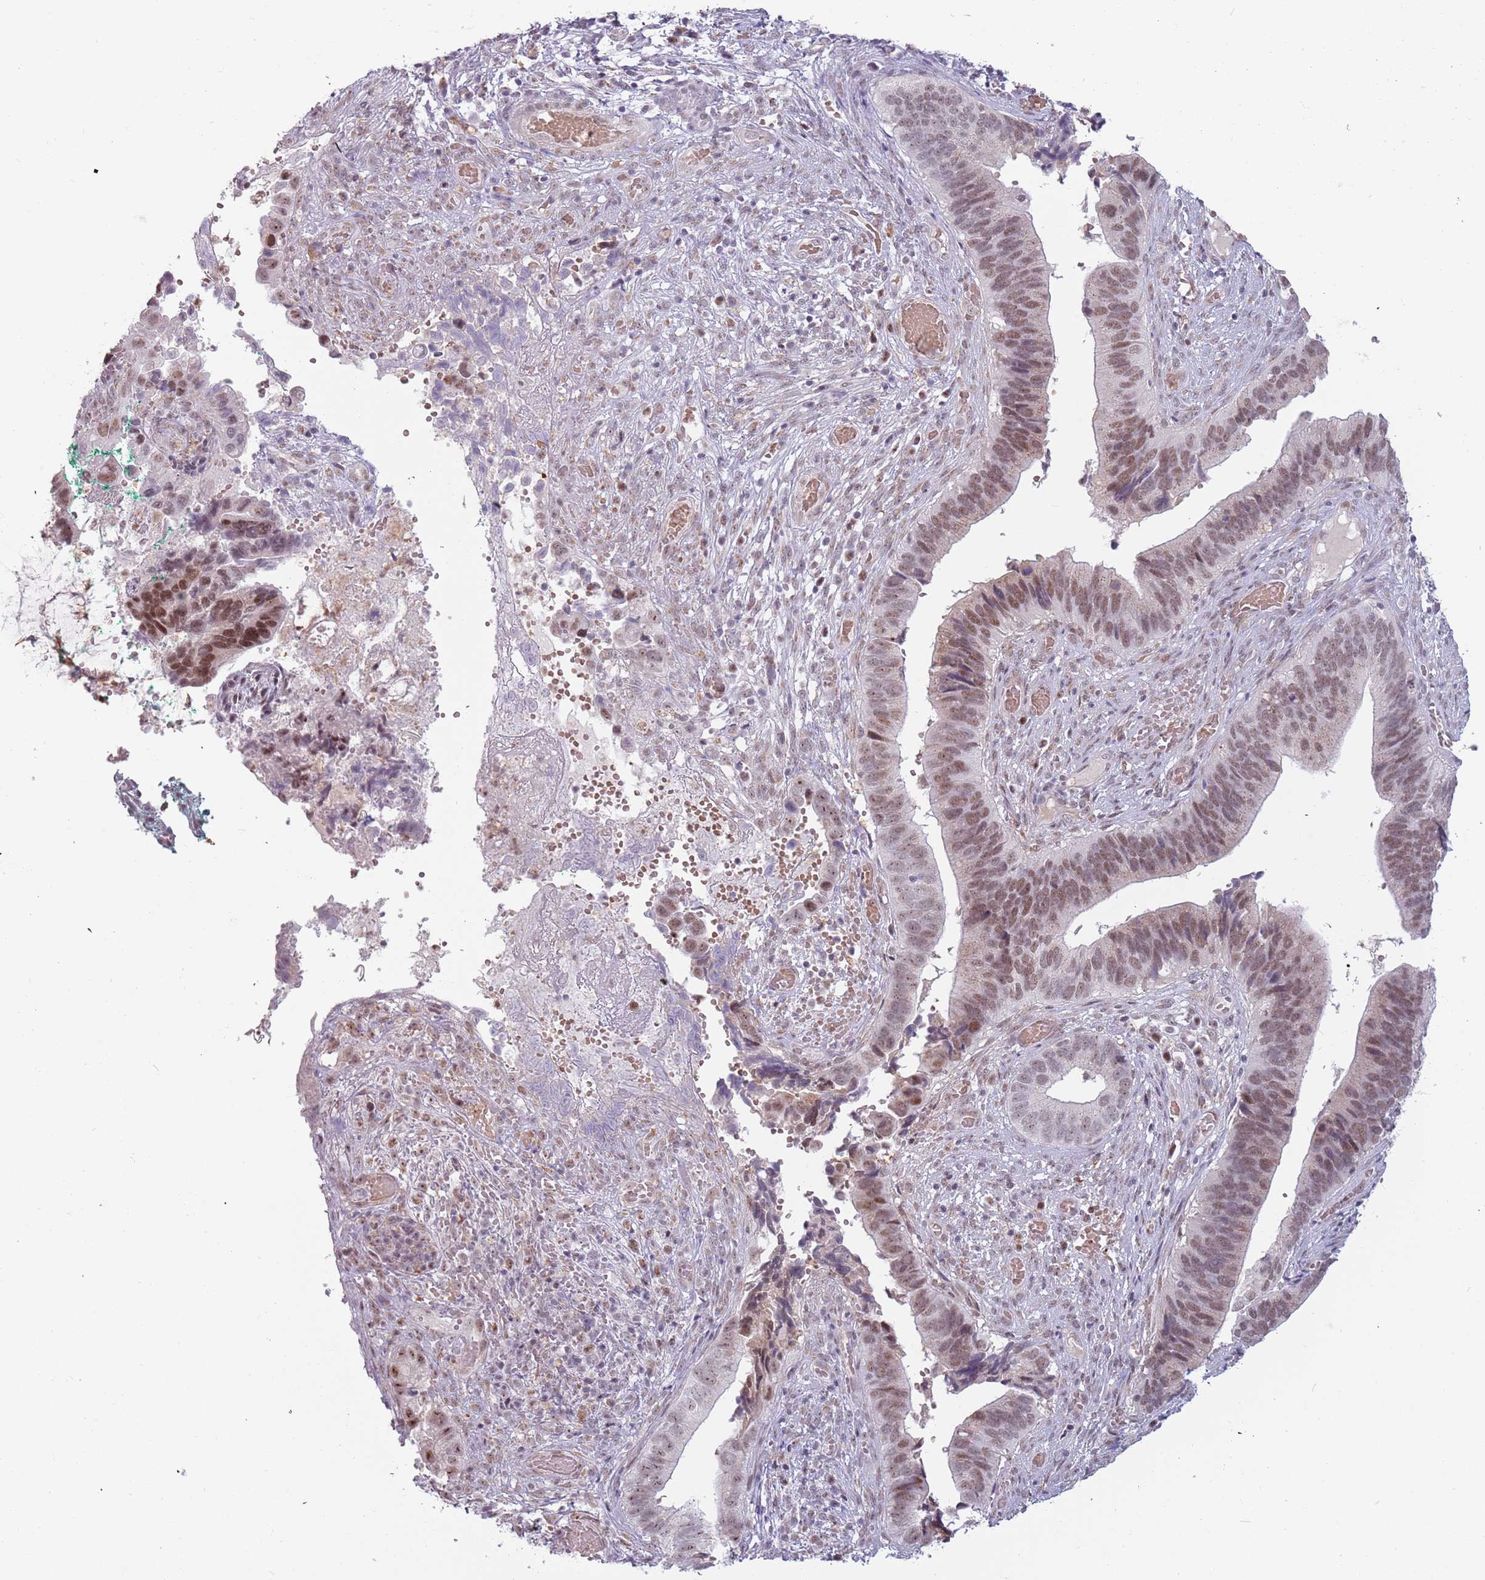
{"staining": {"intensity": "moderate", "quantity": ">75%", "location": "nuclear"}, "tissue": "cervical cancer", "cell_type": "Tumor cells", "image_type": "cancer", "snomed": [{"axis": "morphology", "description": "Adenocarcinoma, NOS"}, {"axis": "topography", "description": "Cervix"}], "caption": "Approximately >75% of tumor cells in human cervical cancer (adenocarcinoma) reveal moderate nuclear protein positivity as visualized by brown immunohistochemical staining.", "gene": "REXO4", "patient": {"sex": "female", "age": 42}}